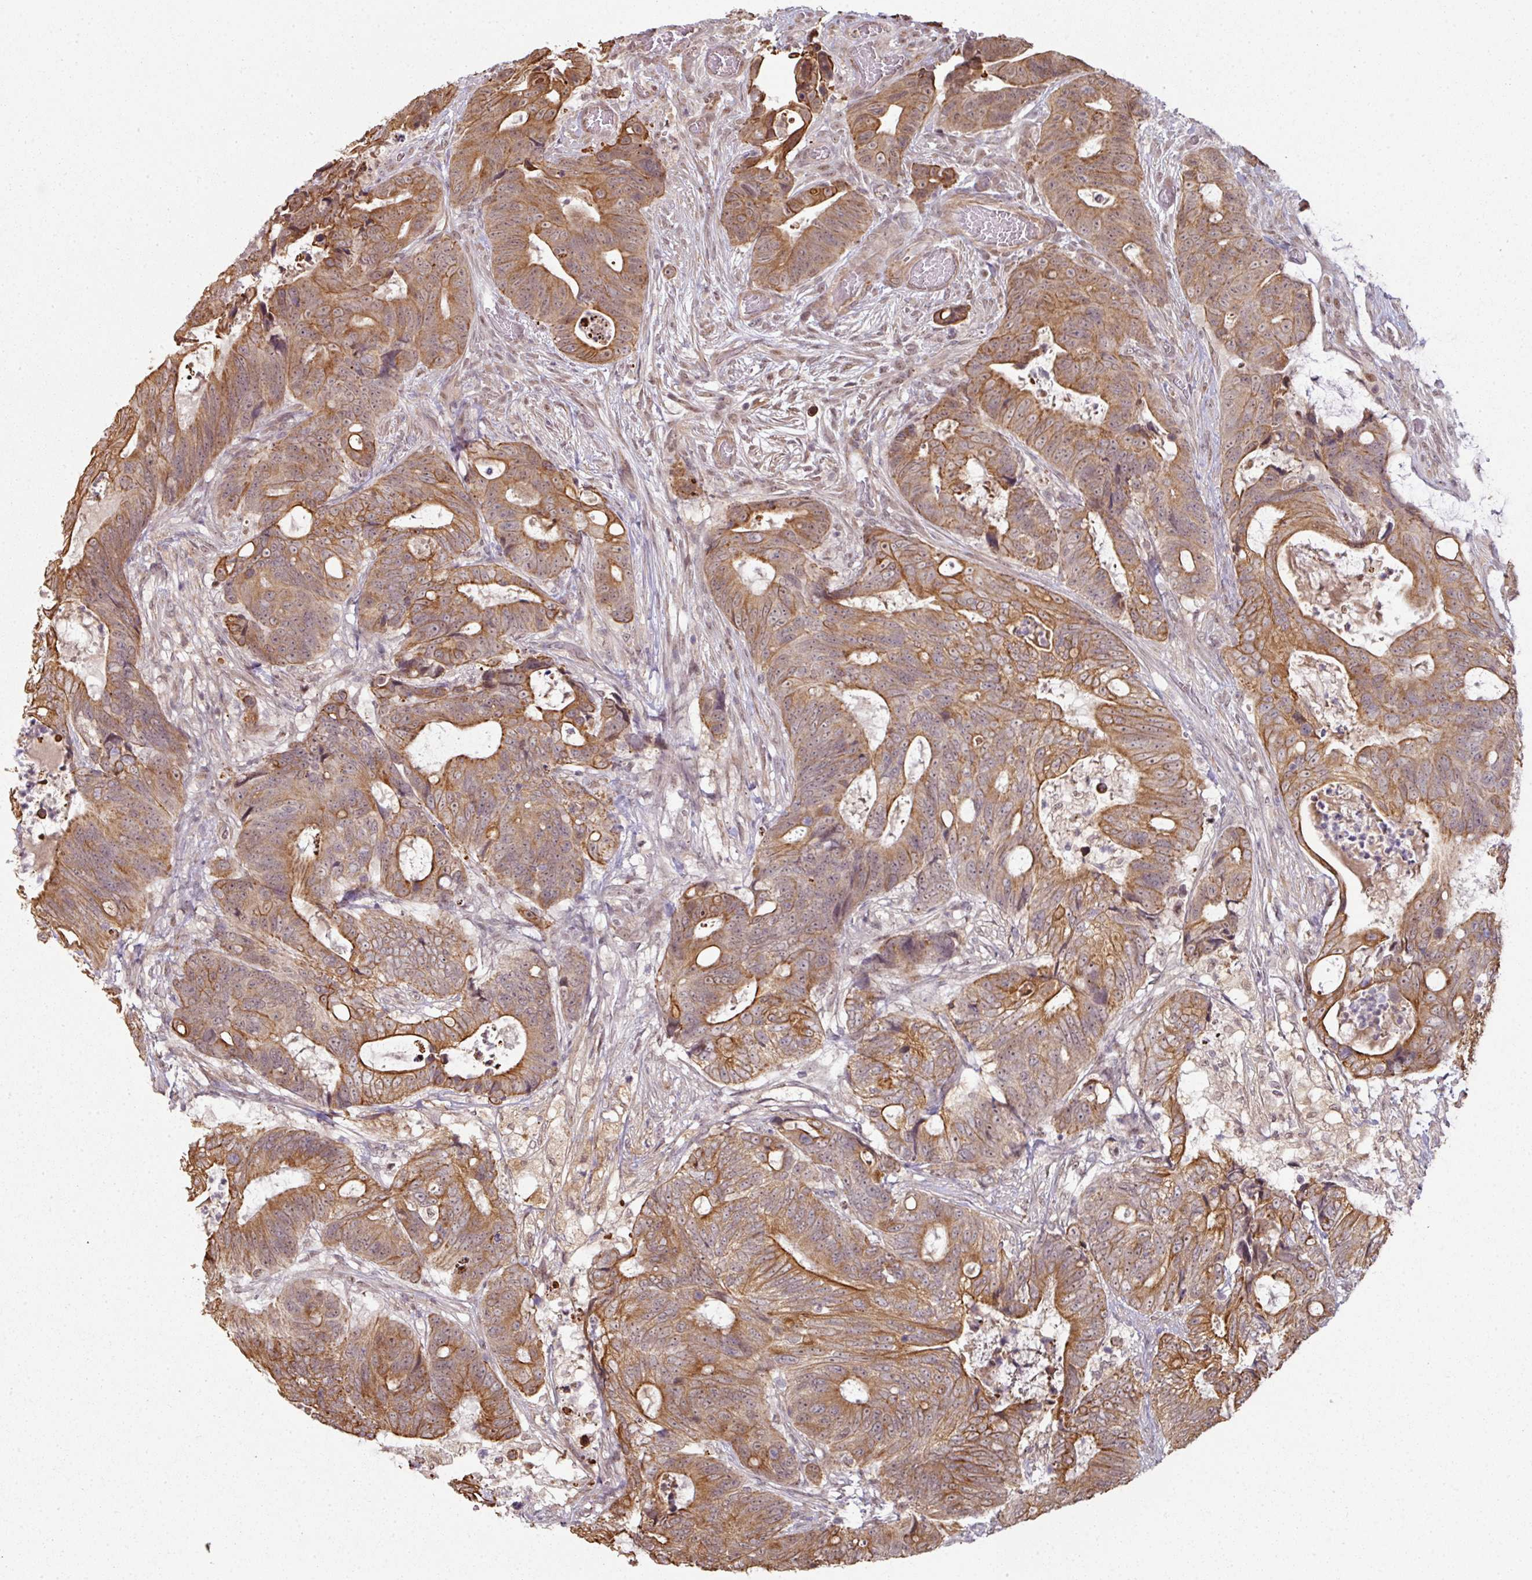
{"staining": {"intensity": "moderate", "quantity": "25%-75%", "location": "cytoplasmic/membranous"}, "tissue": "colorectal cancer", "cell_type": "Tumor cells", "image_type": "cancer", "snomed": [{"axis": "morphology", "description": "Adenocarcinoma, NOS"}, {"axis": "topography", "description": "Colon"}], "caption": "Human adenocarcinoma (colorectal) stained with a brown dye demonstrates moderate cytoplasmic/membranous positive positivity in approximately 25%-75% of tumor cells.", "gene": "GTF2H3", "patient": {"sex": "female", "age": 82}}